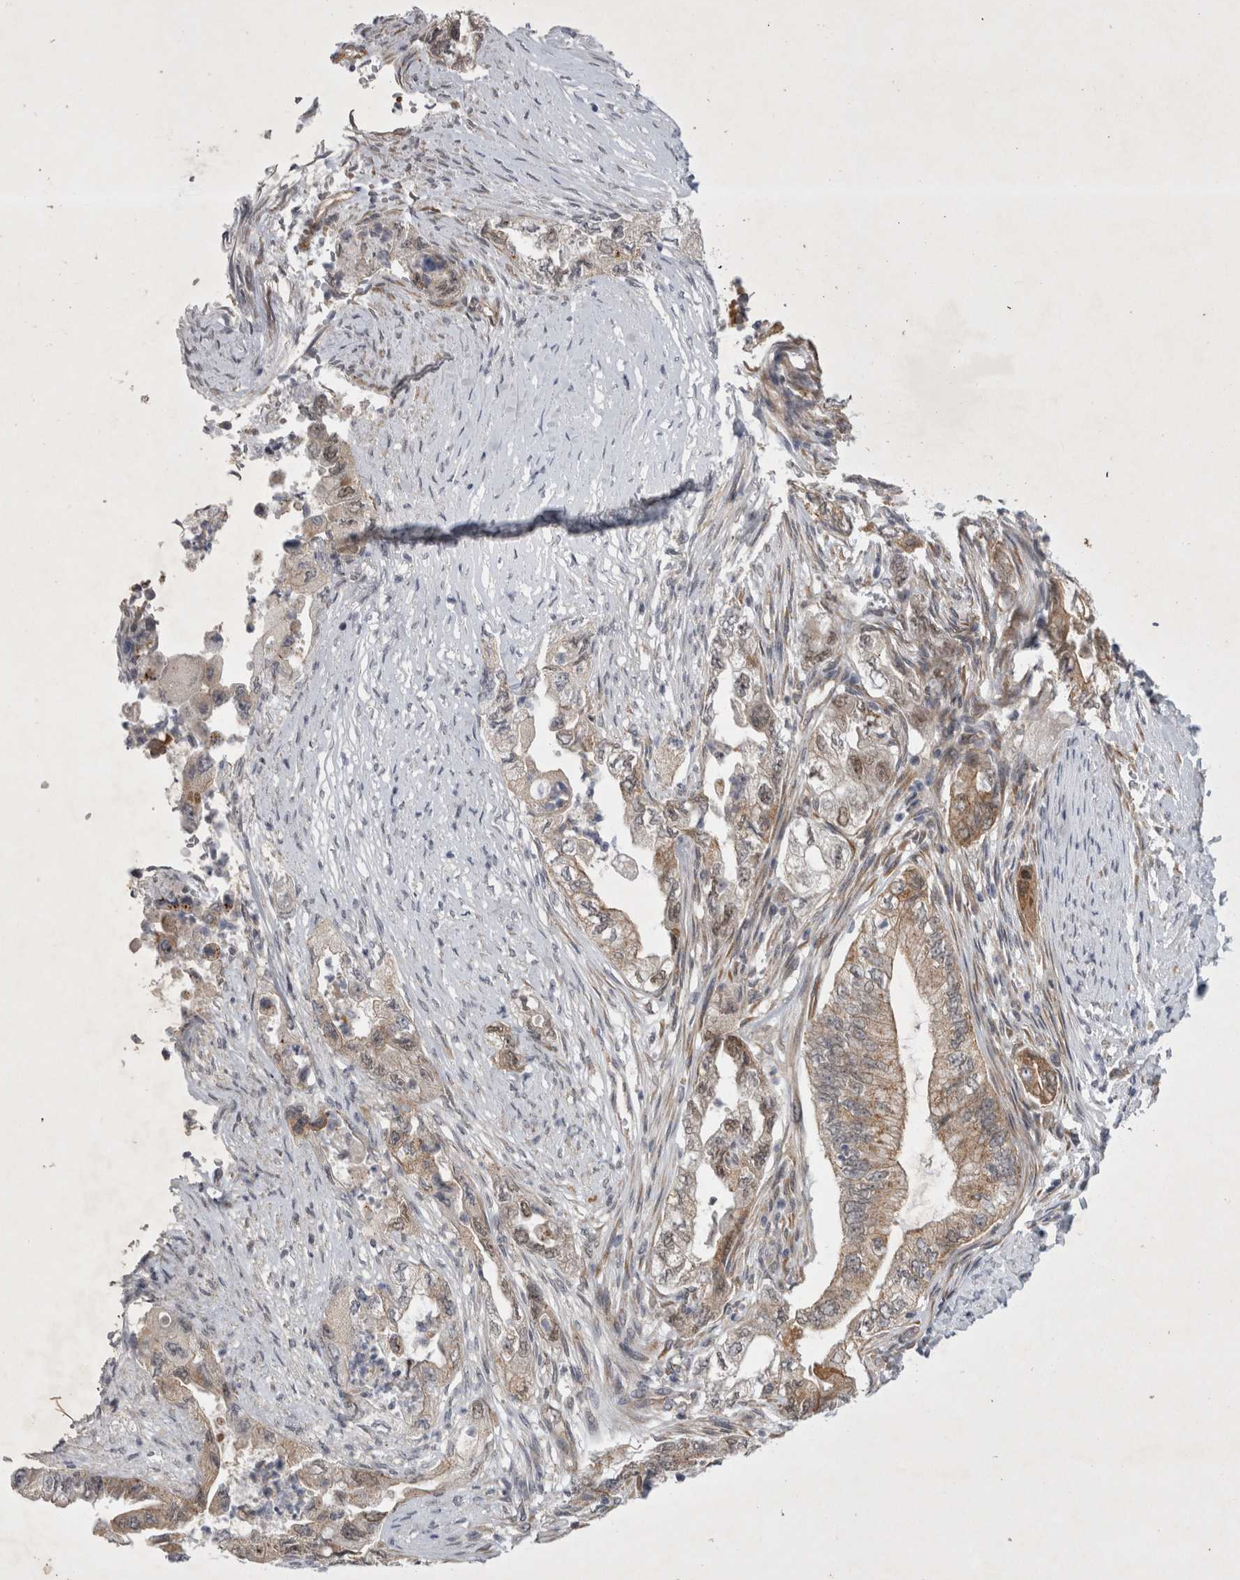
{"staining": {"intensity": "weak", "quantity": ">75%", "location": "cytoplasmic/membranous"}, "tissue": "pancreatic cancer", "cell_type": "Tumor cells", "image_type": "cancer", "snomed": [{"axis": "morphology", "description": "Adenocarcinoma, NOS"}, {"axis": "topography", "description": "Pancreas"}], "caption": "Protein analysis of pancreatic cancer tissue shows weak cytoplasmic/membranous expression in approximately >75% of tumor cells. (brown staining indicates protein expression, while blue staining denotes nuclei).", "gene": "PARP11", "patient": {"sex": "female", "age": 73}}